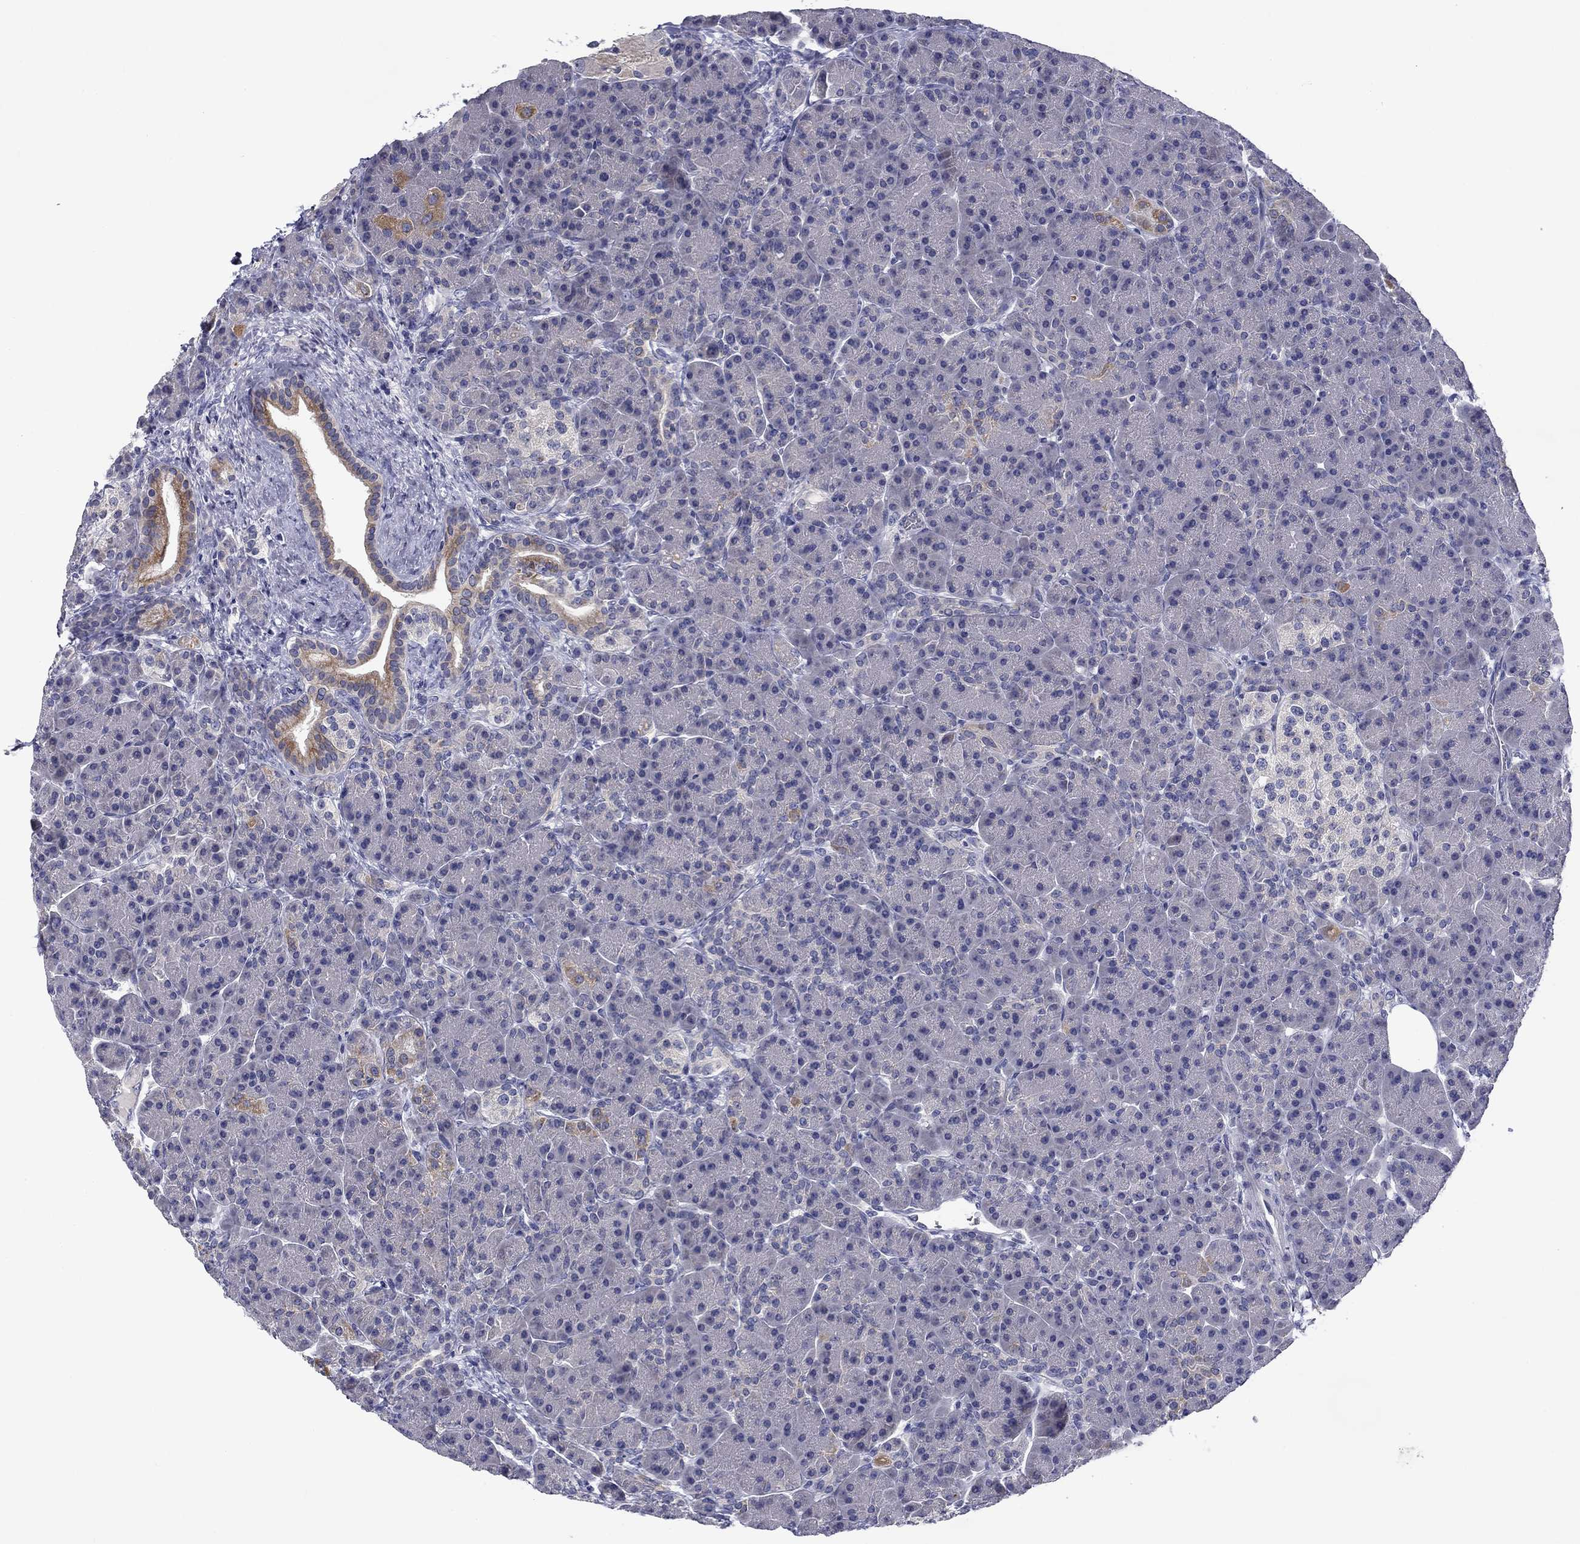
{"staining": {"intensity": "moderate", "quantity": "<25%", "location": "cytoplasmic/membranous"}, "tissue": "pancreas", "cell_type": "Exocrine glandular cells", "image_type": "normal", "snomed": [{"axis": "morphology", "description": "Normal tissue, NOS"}, {"axis": "topography", "description": "Pancreas"}], "caption": "A brown stain highlights moderate cytoplasmic/membranous staining of a protein in exocrine glandular cells of benign pancreas. The staining was performed using DAB, with brown indicating positive protein expression. Nuclei are stained blue with hematoxylin.", "gene": "SPATA7", "patient": {"sex": "female", "age": 63}}